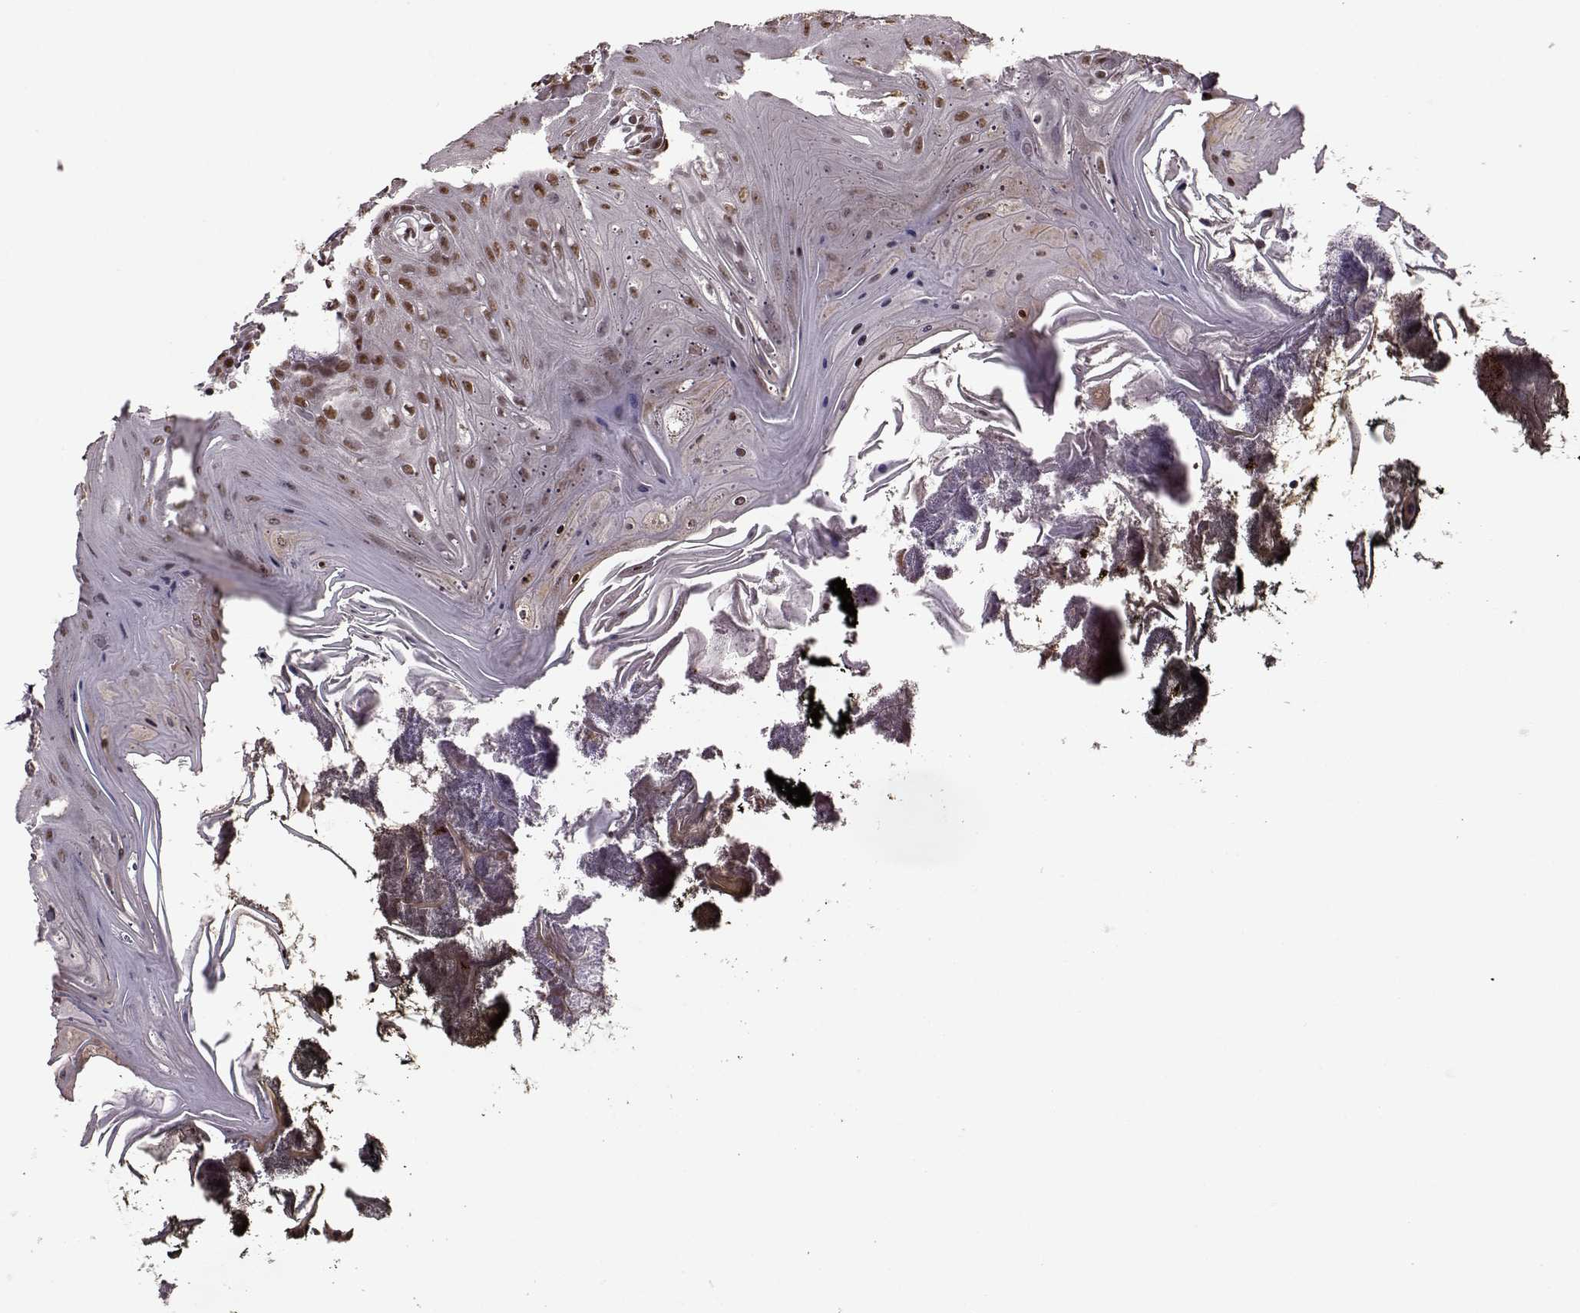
{"staining": {"intensity": "moderate", "quantity": ">75%", "location": "nuclear"}, "tissue": "oral mucosa", "cell_type": "Squamous epithelial cells", "image_type": "normal", "snomed": [{"axis": "morphology", "description": "Normal tissue, NOS"}, {"axis": "topography", "description": "Oral tissue"}], "caption": "Squamous epithelial cells demonstrate medium levels of moderate nuclear expression in approximately >75% of cells in unremarkable human oral mucosa.", "gene": "FTO", "patient": {"sex": "male", "age": 9}}